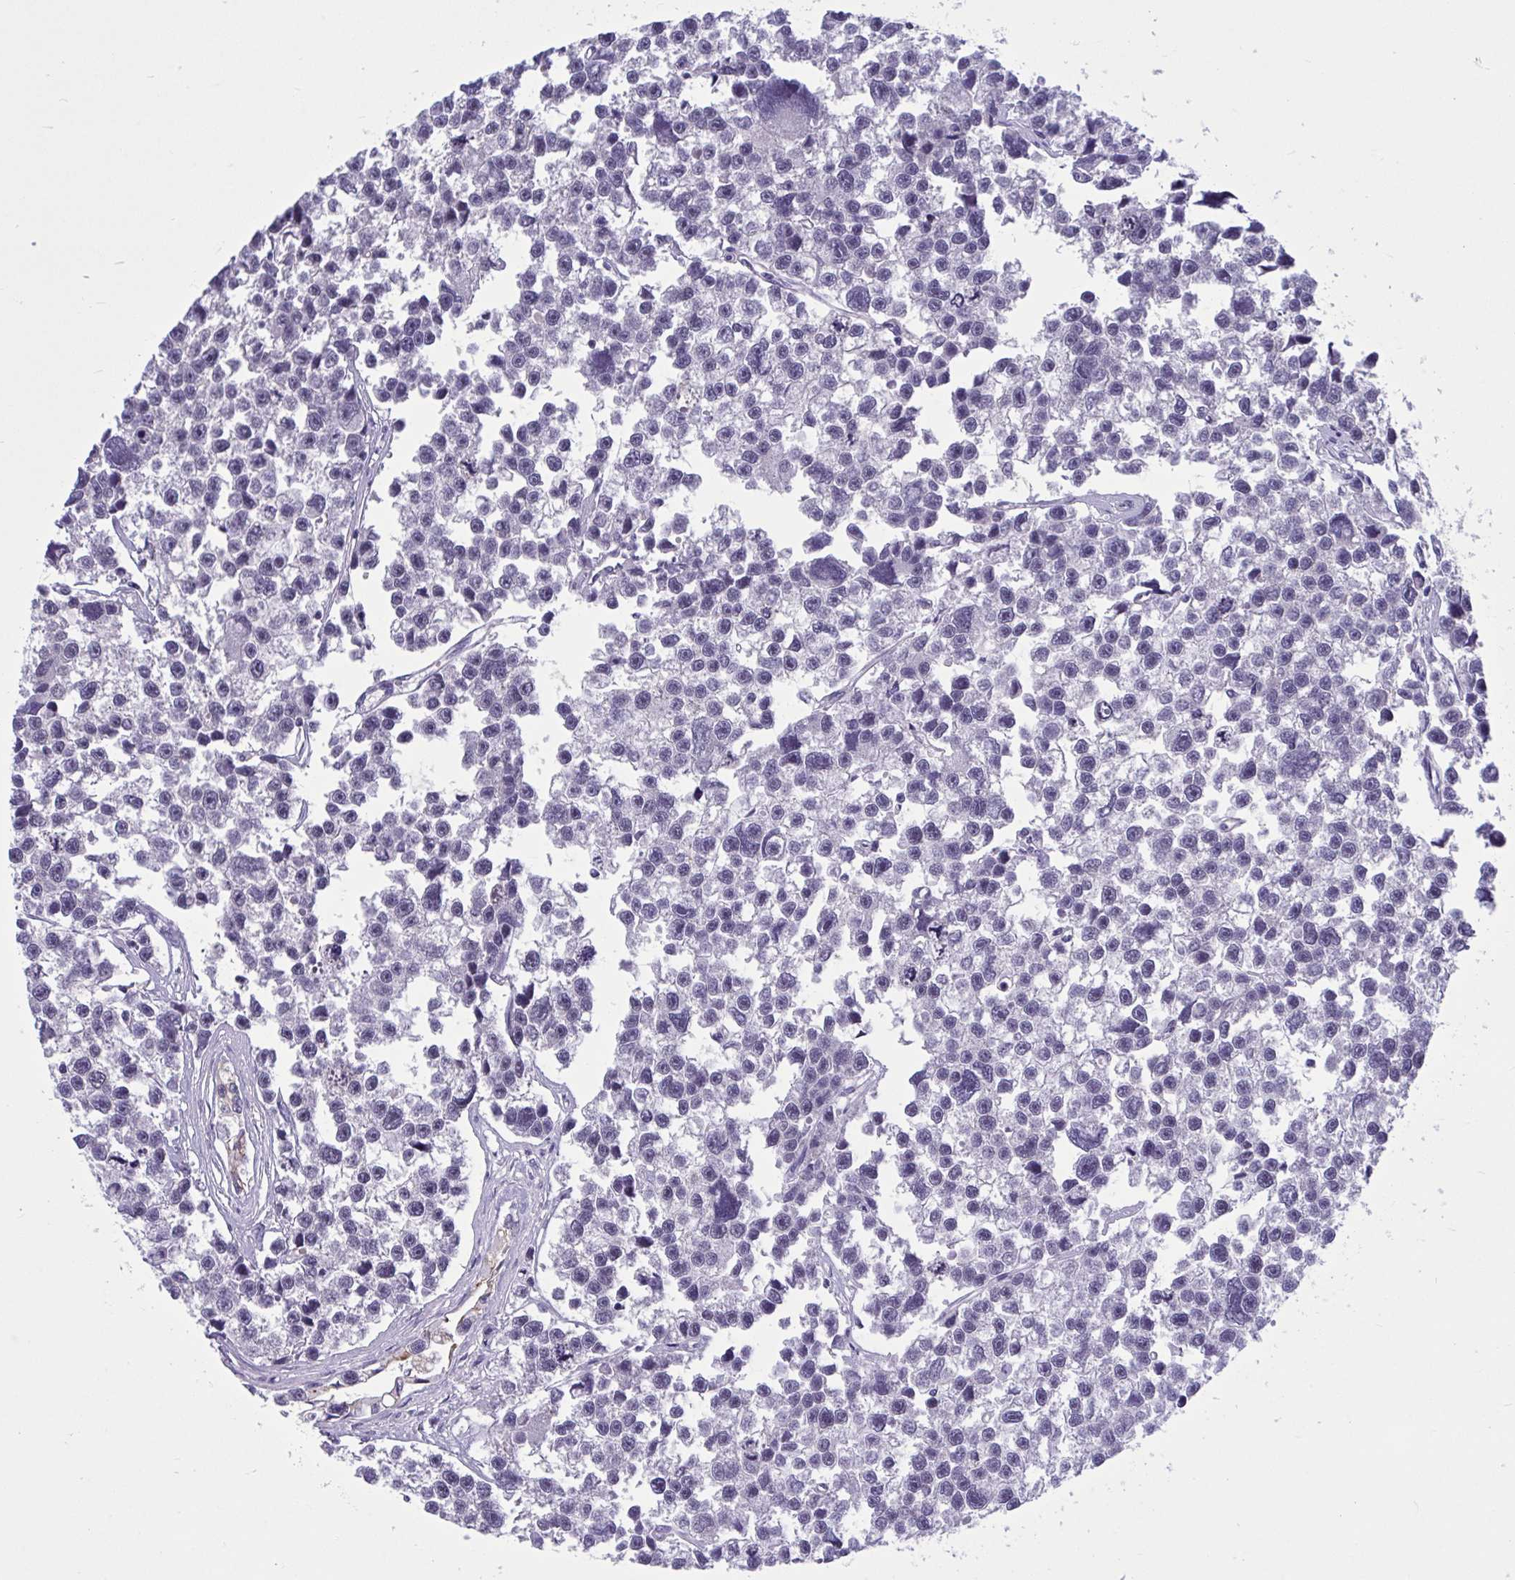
{"staining": {"intensity": "negative", "quantity": "none", "location": "none"}, "tissue": "testis cancer", "cell_type": "Tumor cells", "image_type": "cancer", "snomed": [{"axis": "morphology", "description": "Seminoma, NOS"}, {"axis": "topography", "description": "Testis"}], "caption": "Testis seminoma stained for a protein using immunohistochemistry reveals no staining tumor cells.", "gene": "CNGB3", "patient": {"sex": "male", "age": 26}}